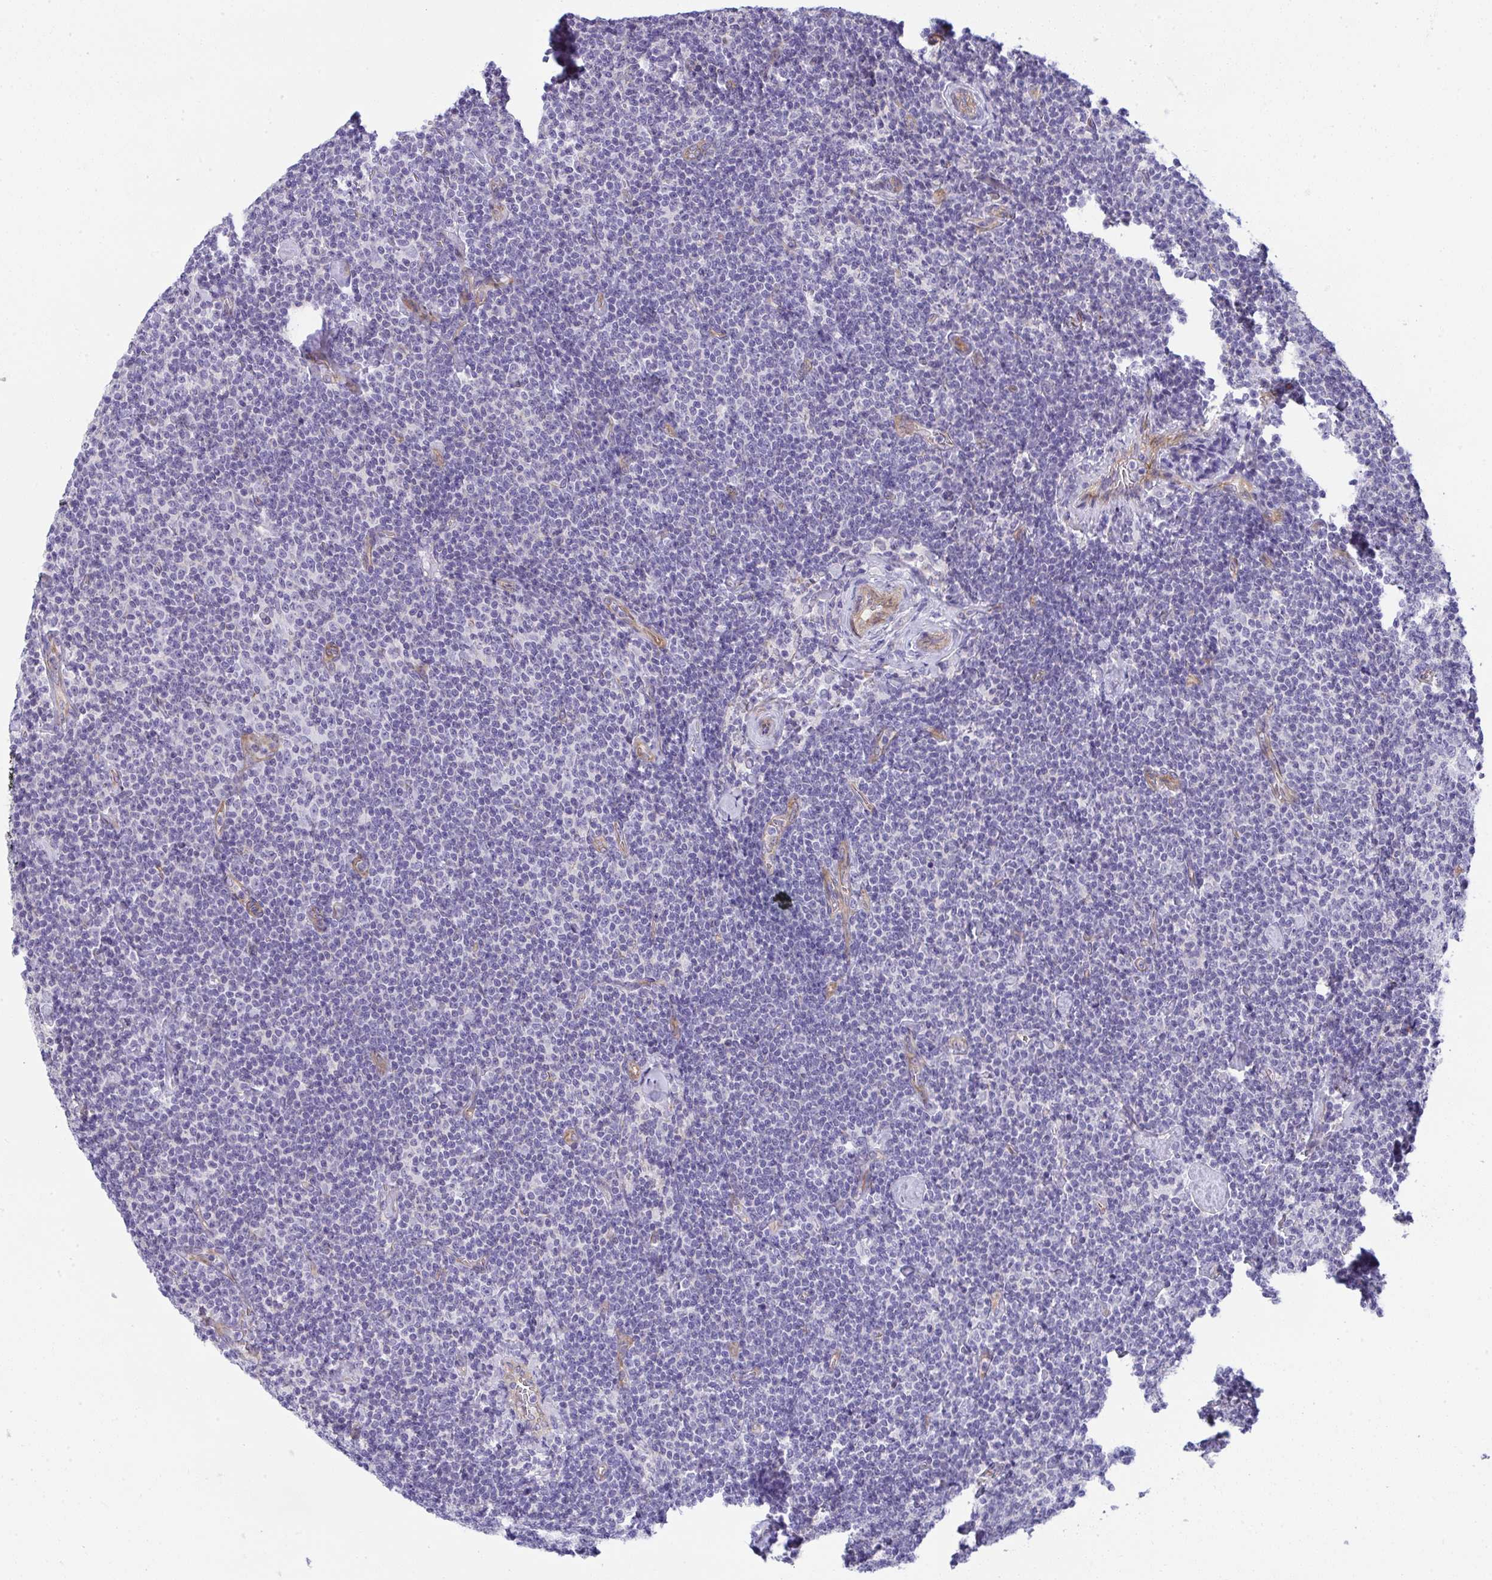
{"staining": {"intensity": "negative", "quantity": "none", "location": "none"}, "tissue": "lymphoma", "cell_type": "Tumor cells", "image_type": "cancer", "snomed": [{"axis": "morphology", "description": "Malignant lymphoma, non-Hodgkin's type, Low grade"}, {"axis": "topography", "description": "Lymph node"}], "caption": "Protein analysis of lymphoma displays no significant positivity in tumor cells. (DAB immunohistochemistry visualized using brightfield microscopy, high magnification).", "gene": "MYL12A", "patient": {"sex": "male", "age": 81}}